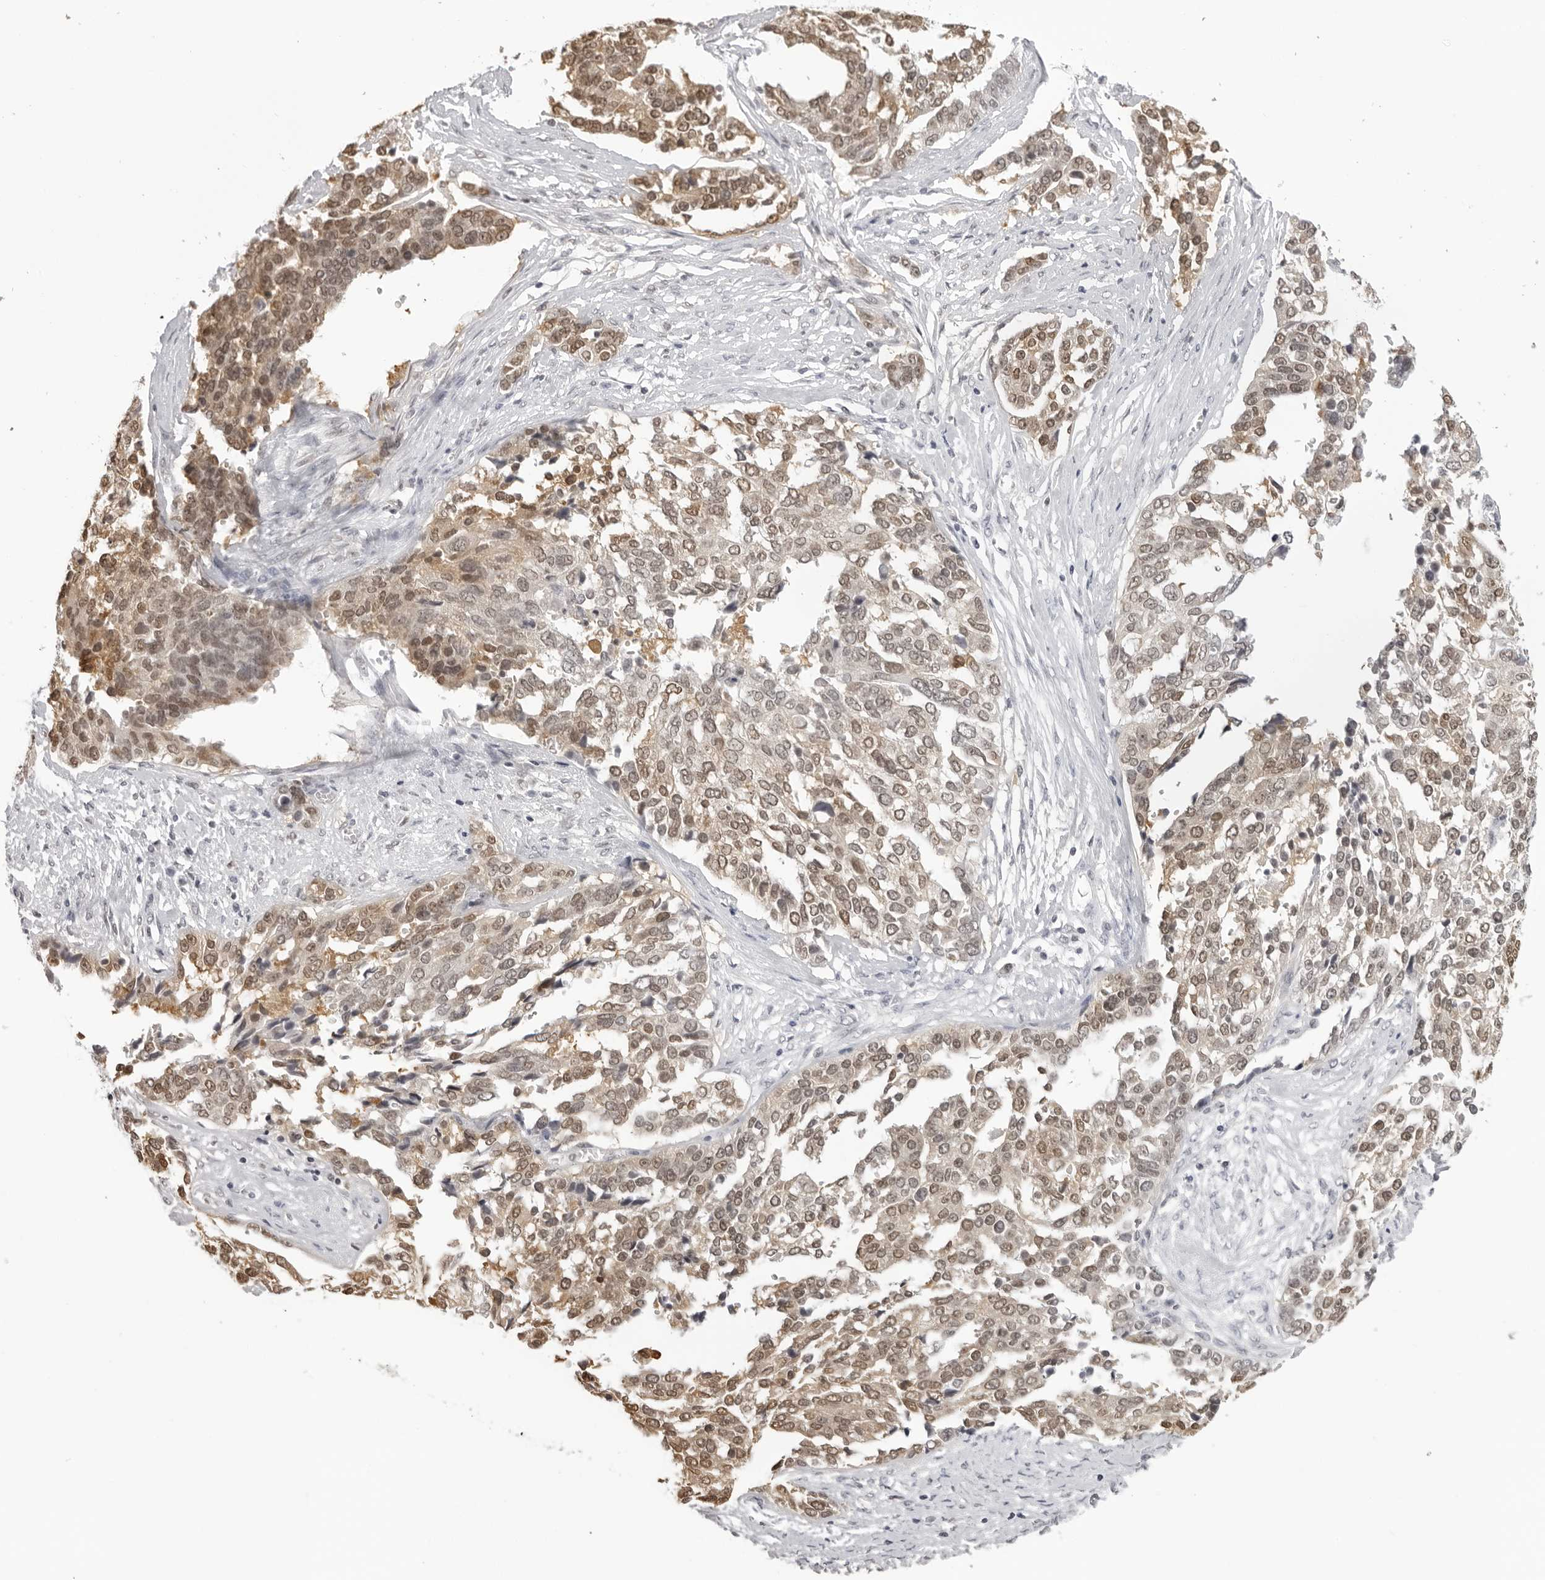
{"staining": {"intensity": "weak", "quantity": ">75%", "location": "cytoplasmic/membranous,nuclear"}, "tissue": "ovarian cancer", "cell_type": "Tumor cells", "image_type": "cancer", "snomed": [{"axis": "morphology", "description": "Cystadenocarcinoma, serous, NOS"}, {"axis": "topography", "description": "Ovary"}], "caption": "Immunohistochemical staining of human serous cystadenocarcinoma (ovarian) shows weak cytoplasmic/membranous and nuclear protein staining in about >75% of tumor cells.", "gene": "HSPA4", "patient": {"sex": "female", "age": 44}}